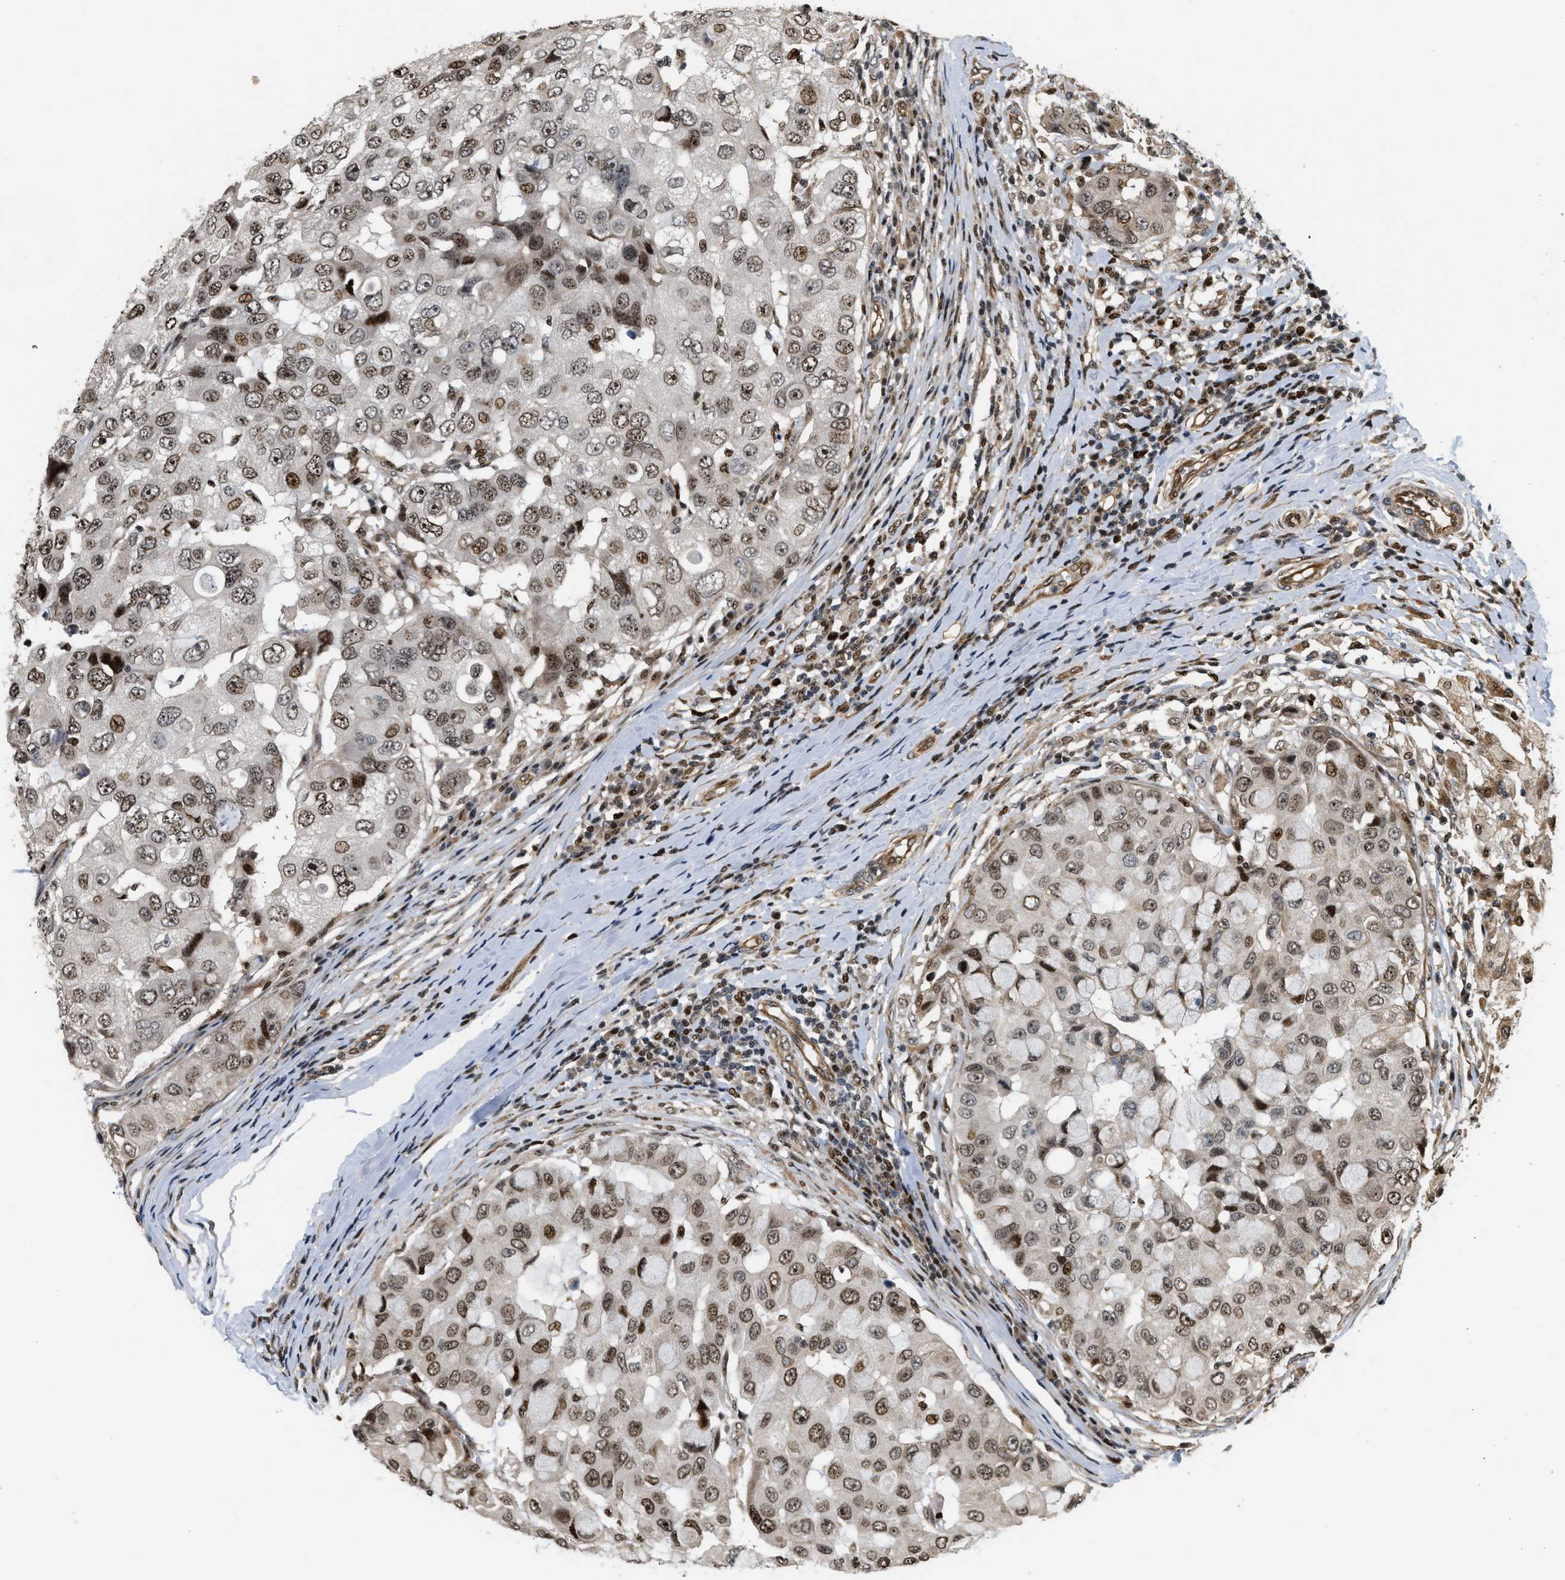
{"staining": {"intensity": "moderate", "quantity": ">75%", "location": "nuclear"}, "tissue": "breast cancer", "cell_type": "Tumor cells", "image_type": "cancer", "snomed": [{"axis": "morphology", "description": "Duct carcinoma"}, {"axis": "topography", "description": "Breast"}], "caption": "IHC micrograph of neoplastic tissue: human breast cancer (invasive ductal carcinoma) stained using immunohistochemistry (IHC) demonstrates medium levels of moderate protein expression localized specifically in the nuclear of tumor cells, appearing as a nuclear brown color.", "gene": "LTA4H", "patient": {"sex": "female", "age": 27}}